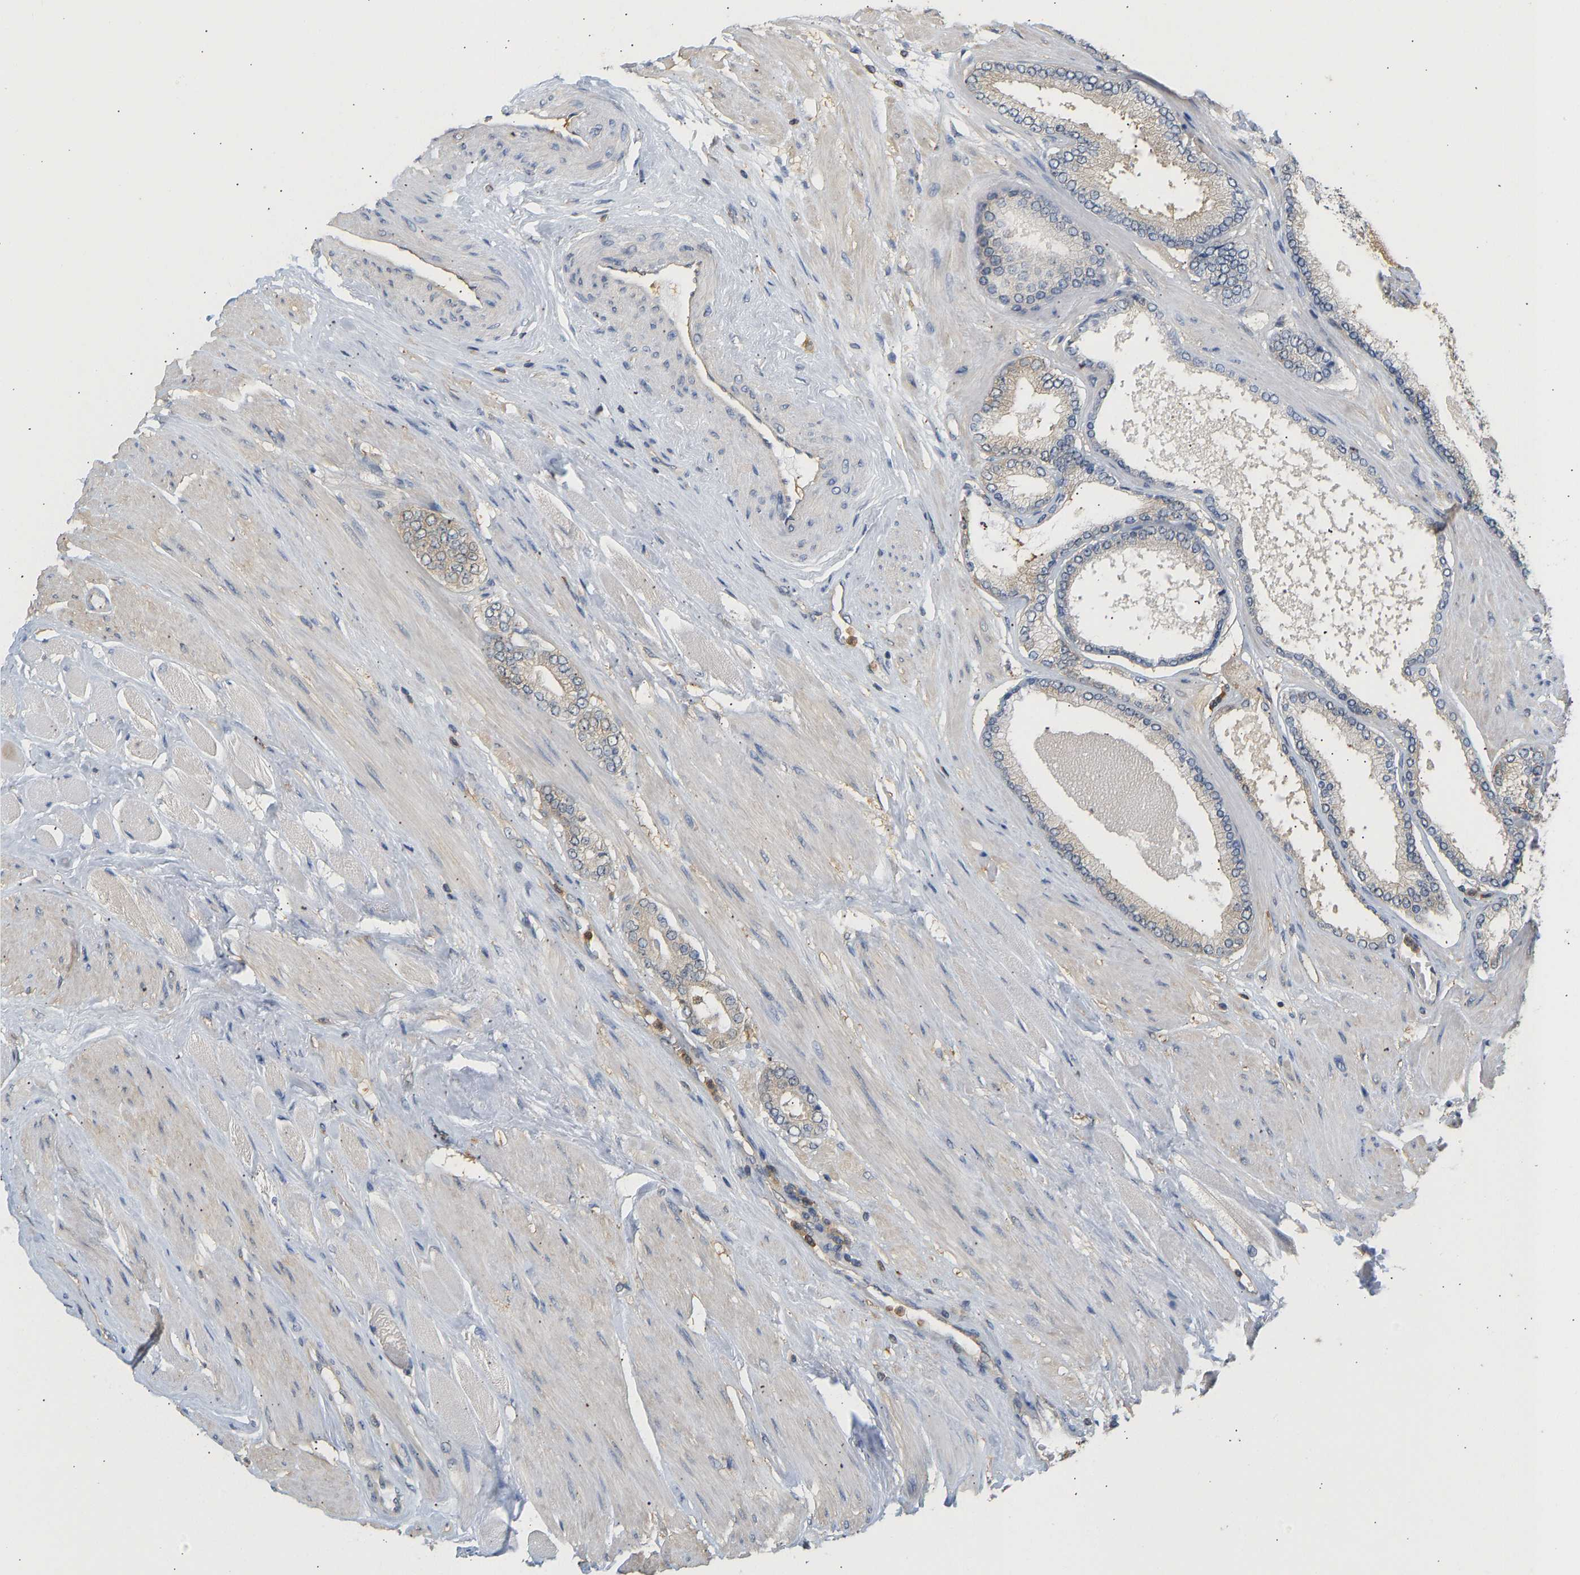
{"staining": {"intensity": "negative", "quantity": "none", "location": "none"}, "tissue": "prostate cancer", "cell_type": "Tumor cells", "image_type": "cancer", "snomed": [{"axis": "morphology", "description": "Adenocarcinoma, High grade"}, {"axis": "topography", "description": "Prostate"}], "caption": "Immunohistochemistry of high-grade adenocarcinoma (prostate) reveals no staining in tumor cells.", "gene": "ENO1", "patient": {"sex": "male", "age": 61}}